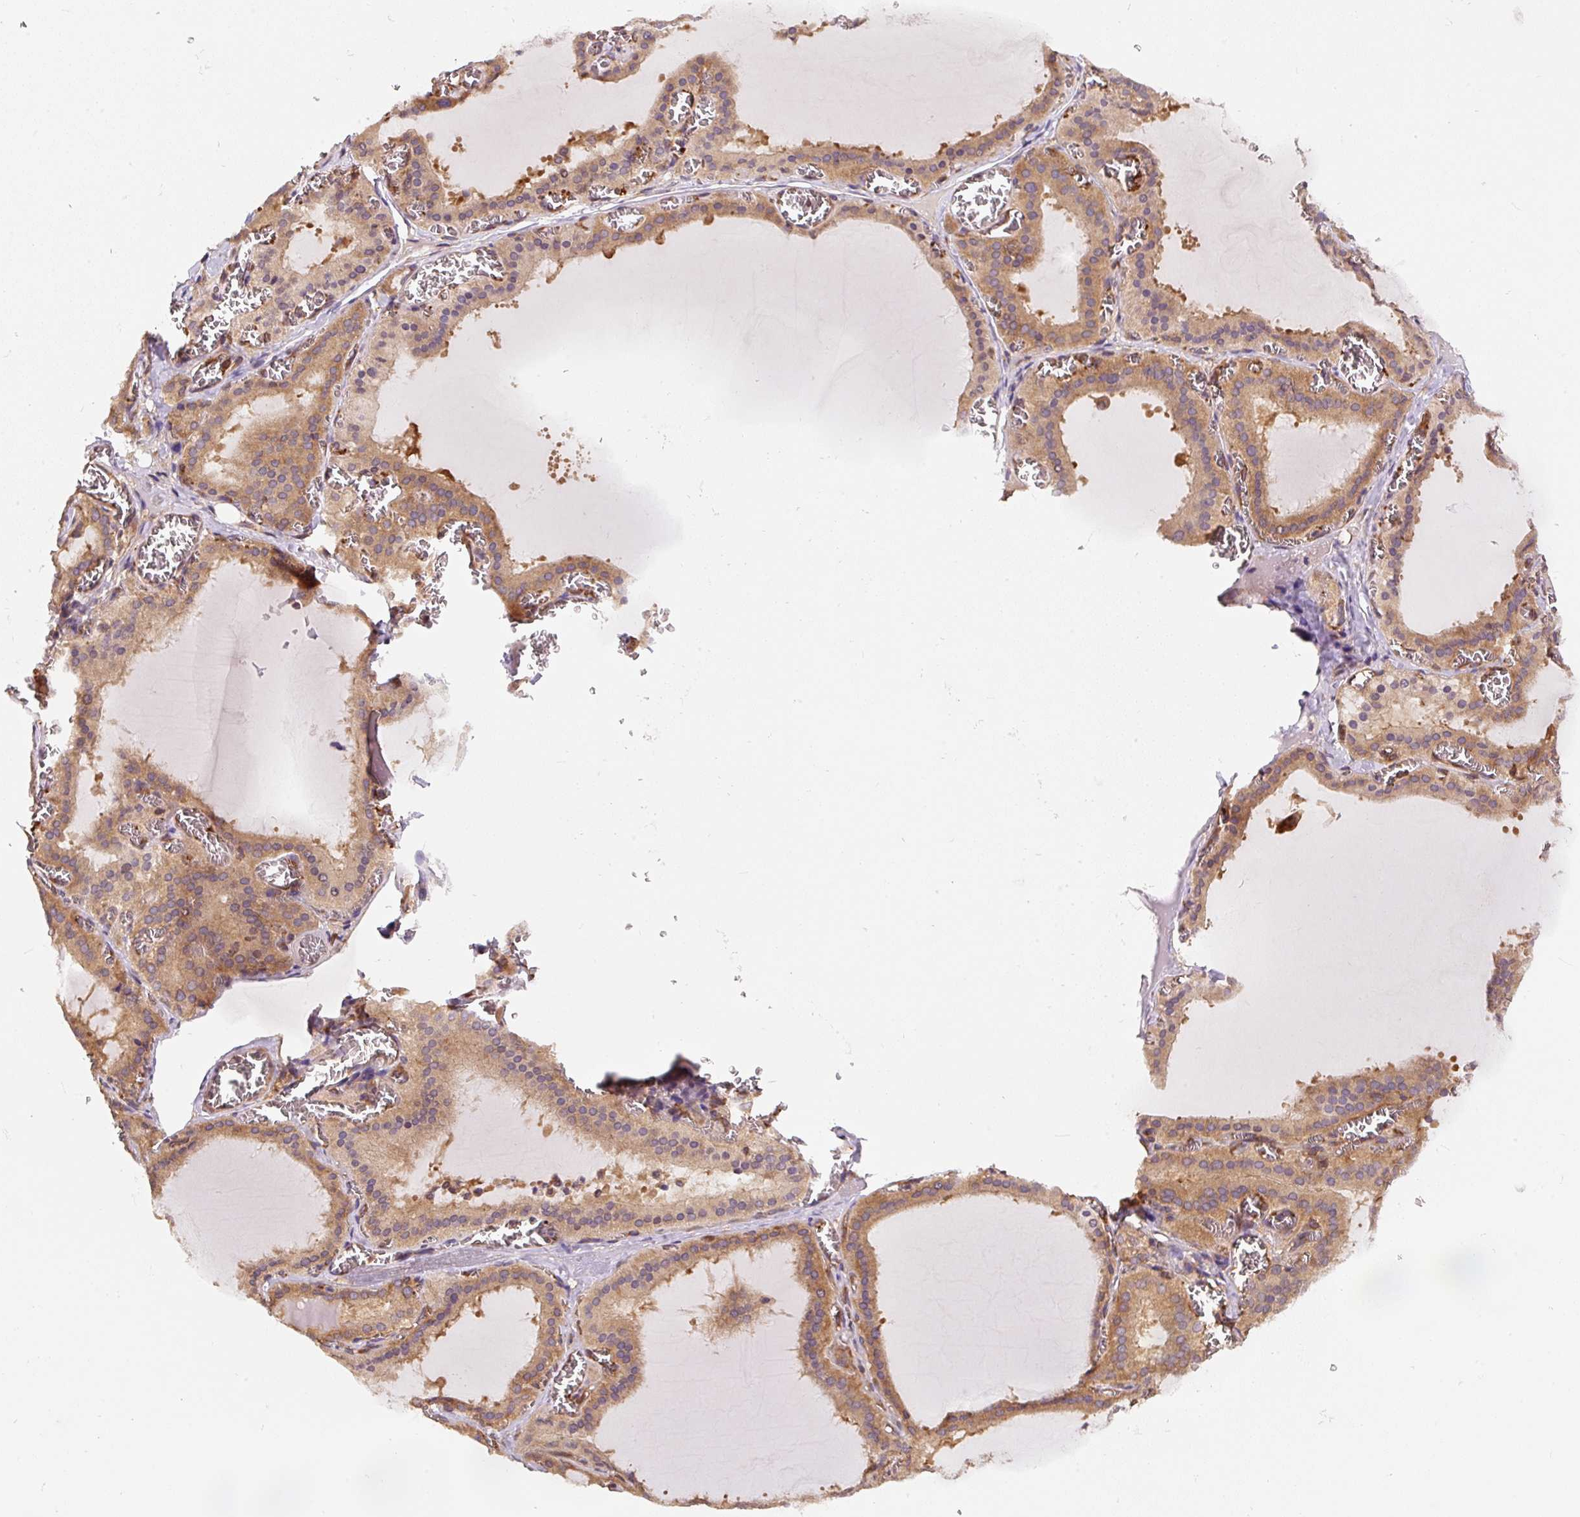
{"staining": {"intensity": "moderate", "quantity": ">75%", "location": "cytoplasmic/membranous"}, "tissue": "thyroid gland", "cell_type": "Glandular cells", "image_type": "normal", "snomed": [{"axis": "morphology", "description": "Normal tissue, NOS"}, {"axis": "topography", "description": "Thyroid gland"}], "caption": "A medium amount of moderate cytoplasmic/membranous positivity is seen in about >75% of glandular cells in unremarkable thyroid gland.", "gene": "EIF2S2", "patient": {"sex": "female", "age": 30}}